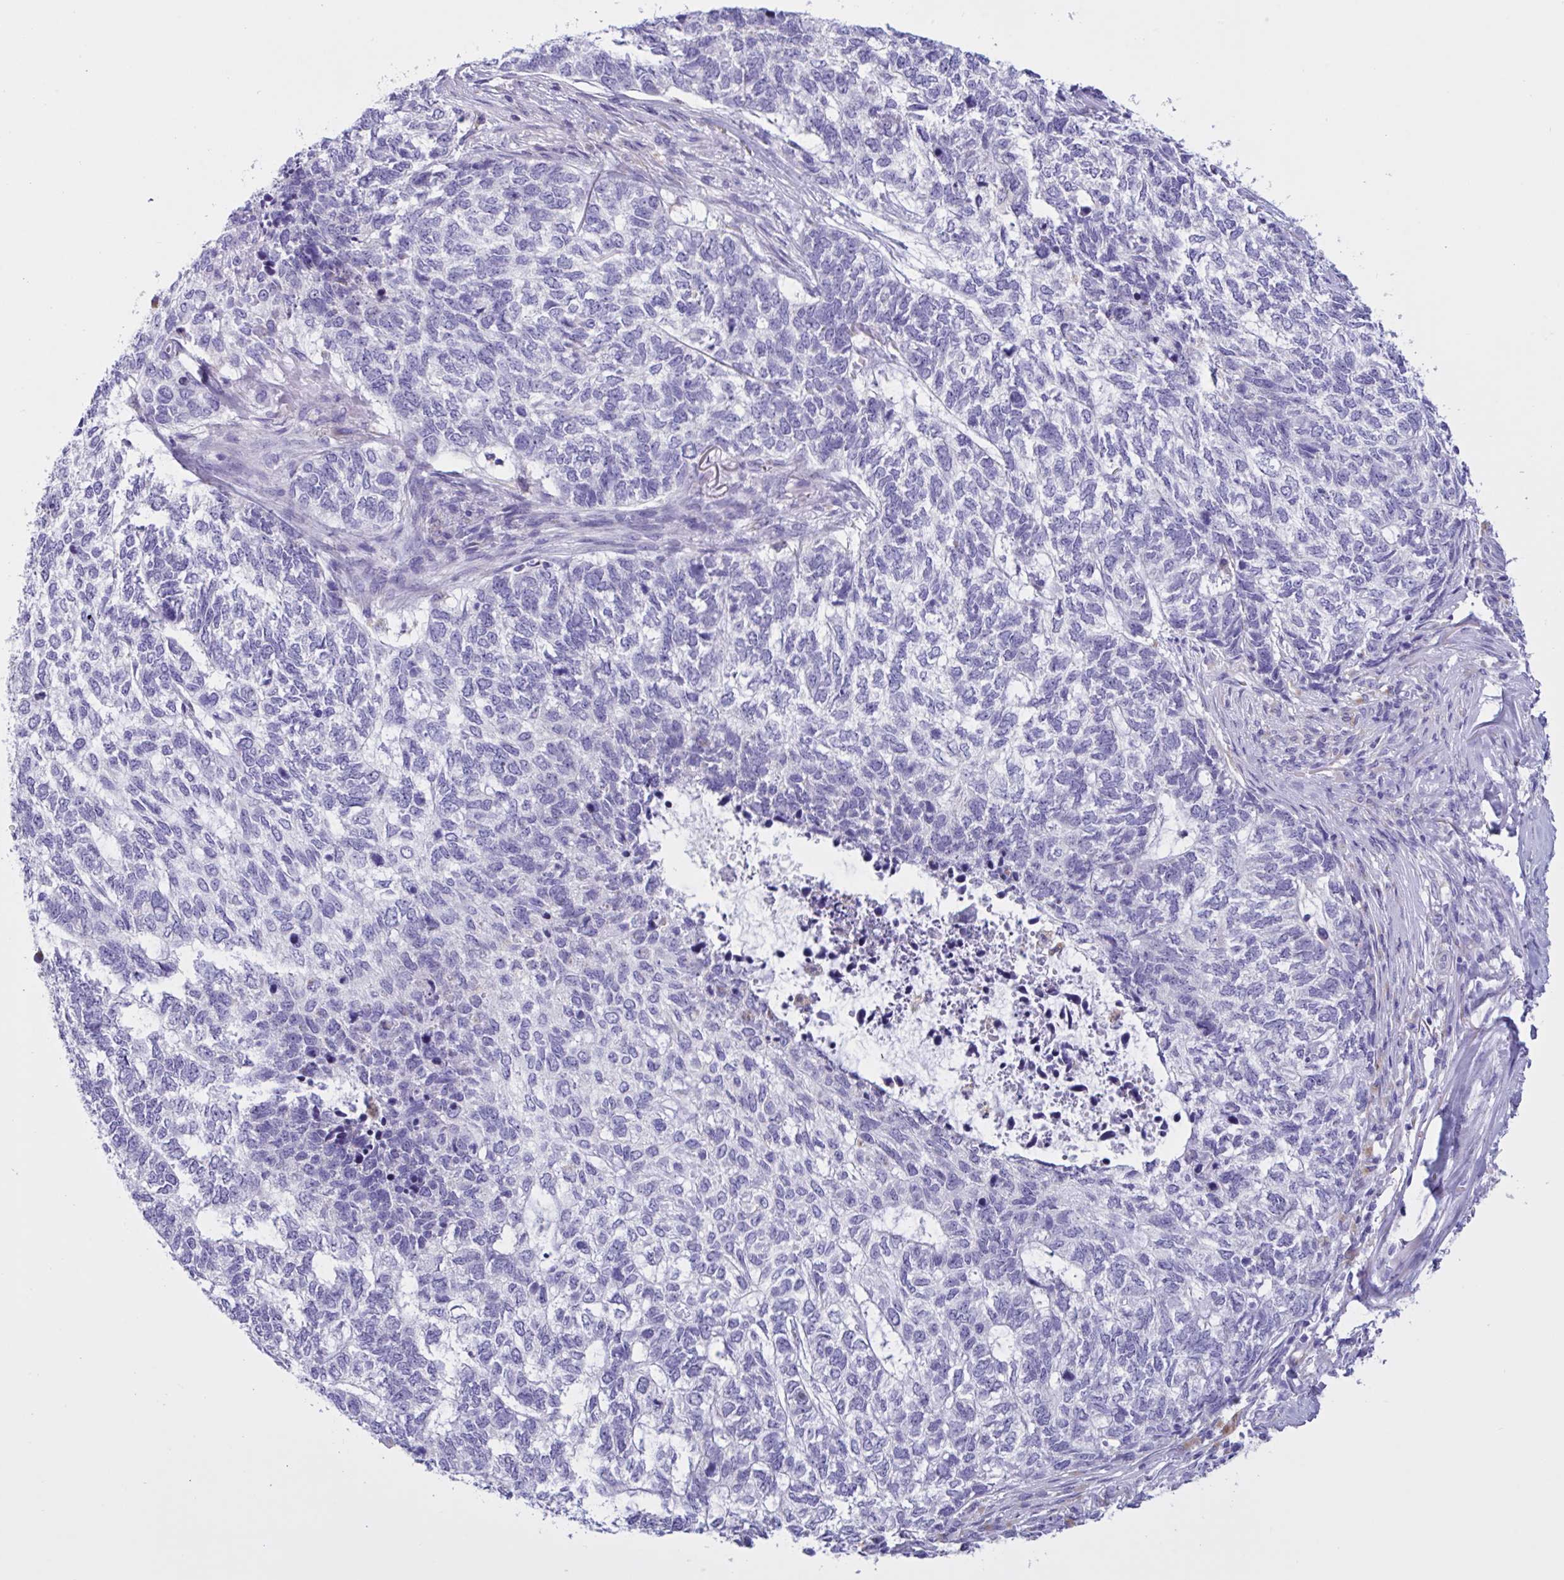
{"staining": {"intensity": "negative", "quantity": "none", "location": "none"}, "tissue": "skin cancer", "cell_type": "Tumor cells", "image_type": "cancer", "snomed": [{"axis": "morphology", "description": "Basal cell carcinoma"}, {"axis": "topography", "description": "Skin"}], "caption": "This photomicrograph is of skin cancer stained with immunohistochemistry (IHC) to label a protein in brown with the nuclei are counter-stained blue. There is no staining in tumor cells.", "gene": "RPL22L1", "patient": {"sex": "female", "age": 65}}